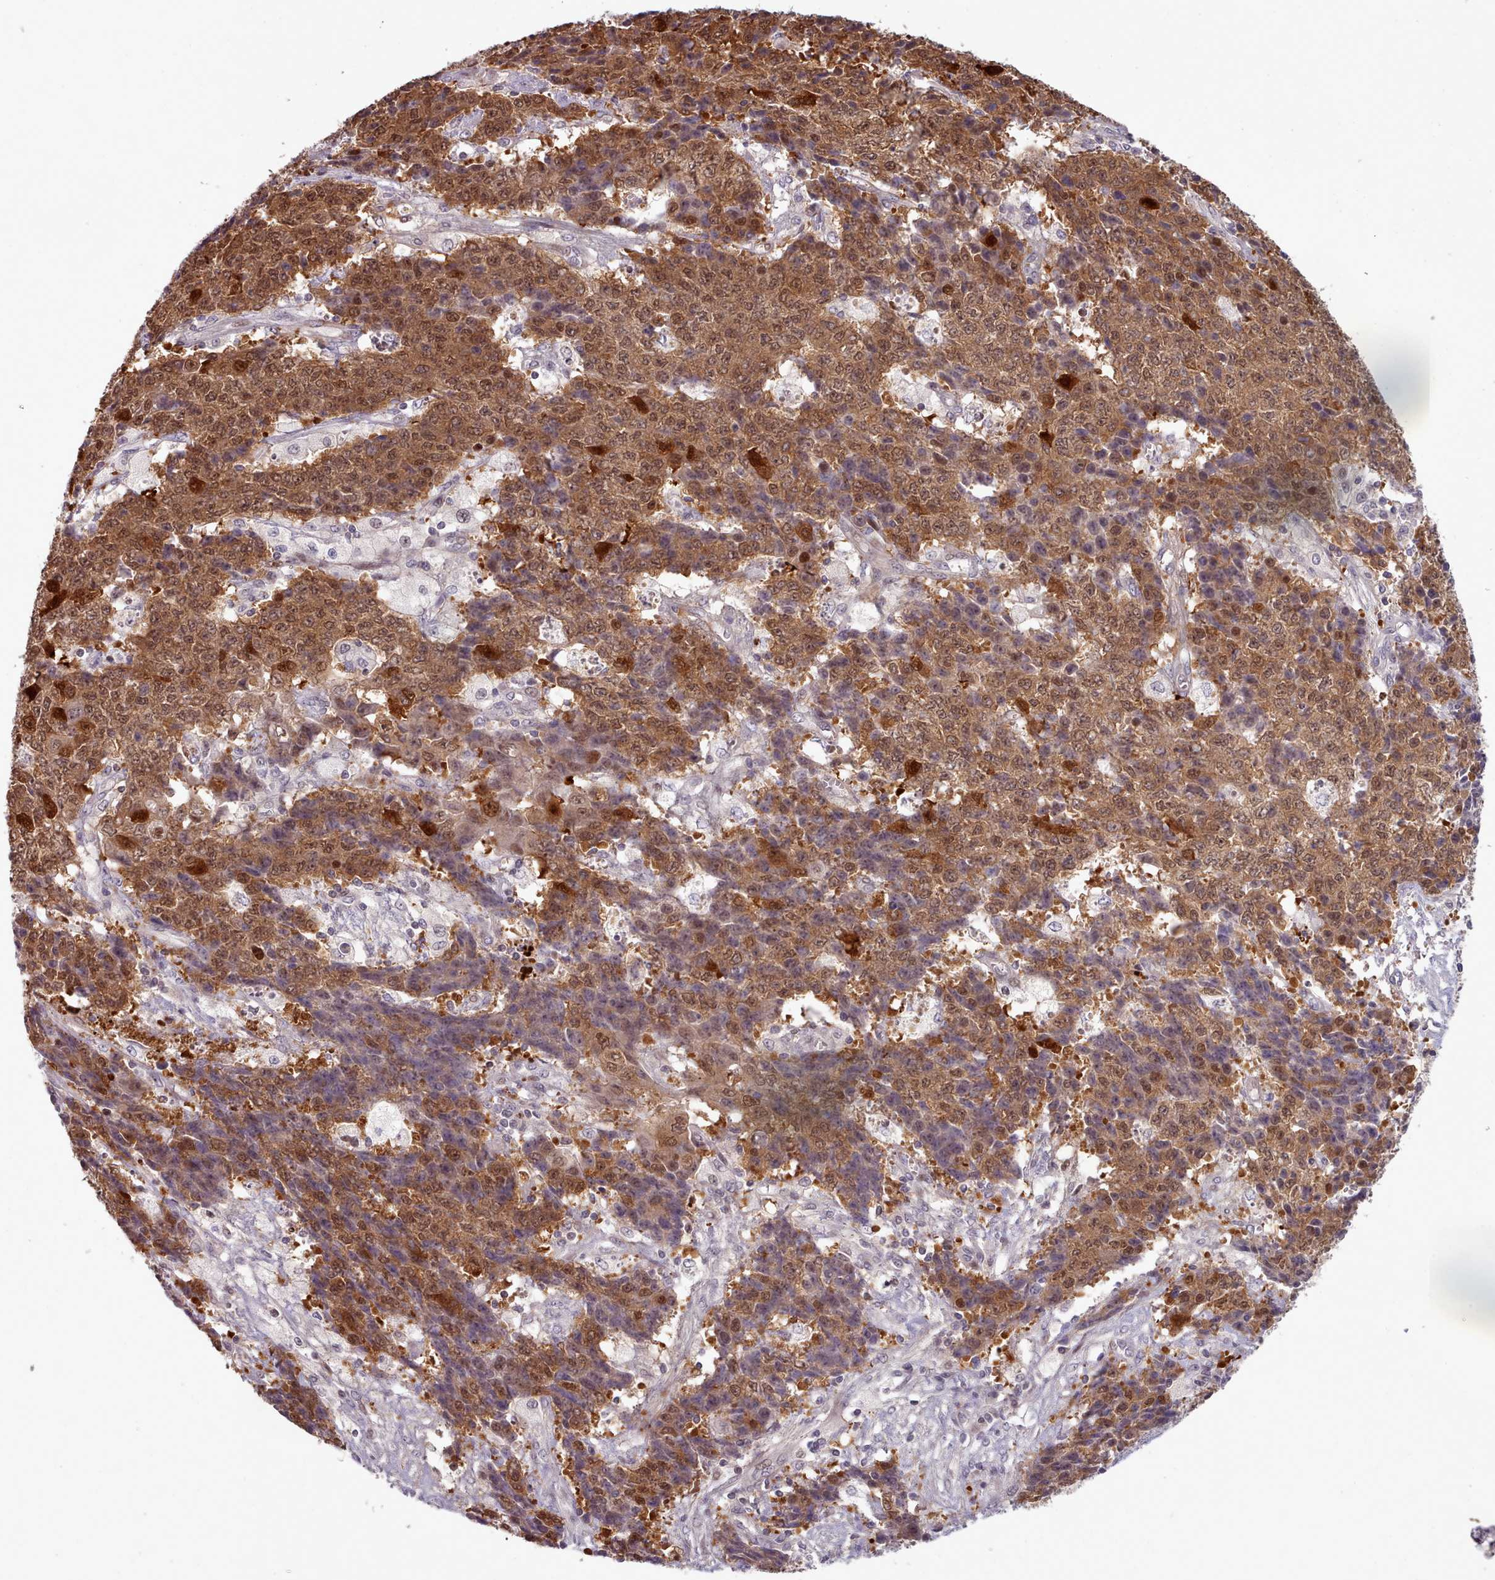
{"staining": {"intensity": "moderate", "quantity": ">75%", "location": "cytoplasmic/membranous,nuclear"}, "tissue": "ovarian cancer", "cell_type": "Tumor cells", "image_type": "cancer", "snomed": [{"axis": "morphology", "description": "Carcinoma, endometroid"}, {"axis": "topography", "description": "Ovary"}], "caption": "The immunohistochemical stain shows moderate cytoplasmic/membranous and nuclear expression in tumor cells of ovarian cancer (endometroid carcinoma) tissue.", "gene": "CLNS1A", "patient": {"sex": "female", "age": 42}}